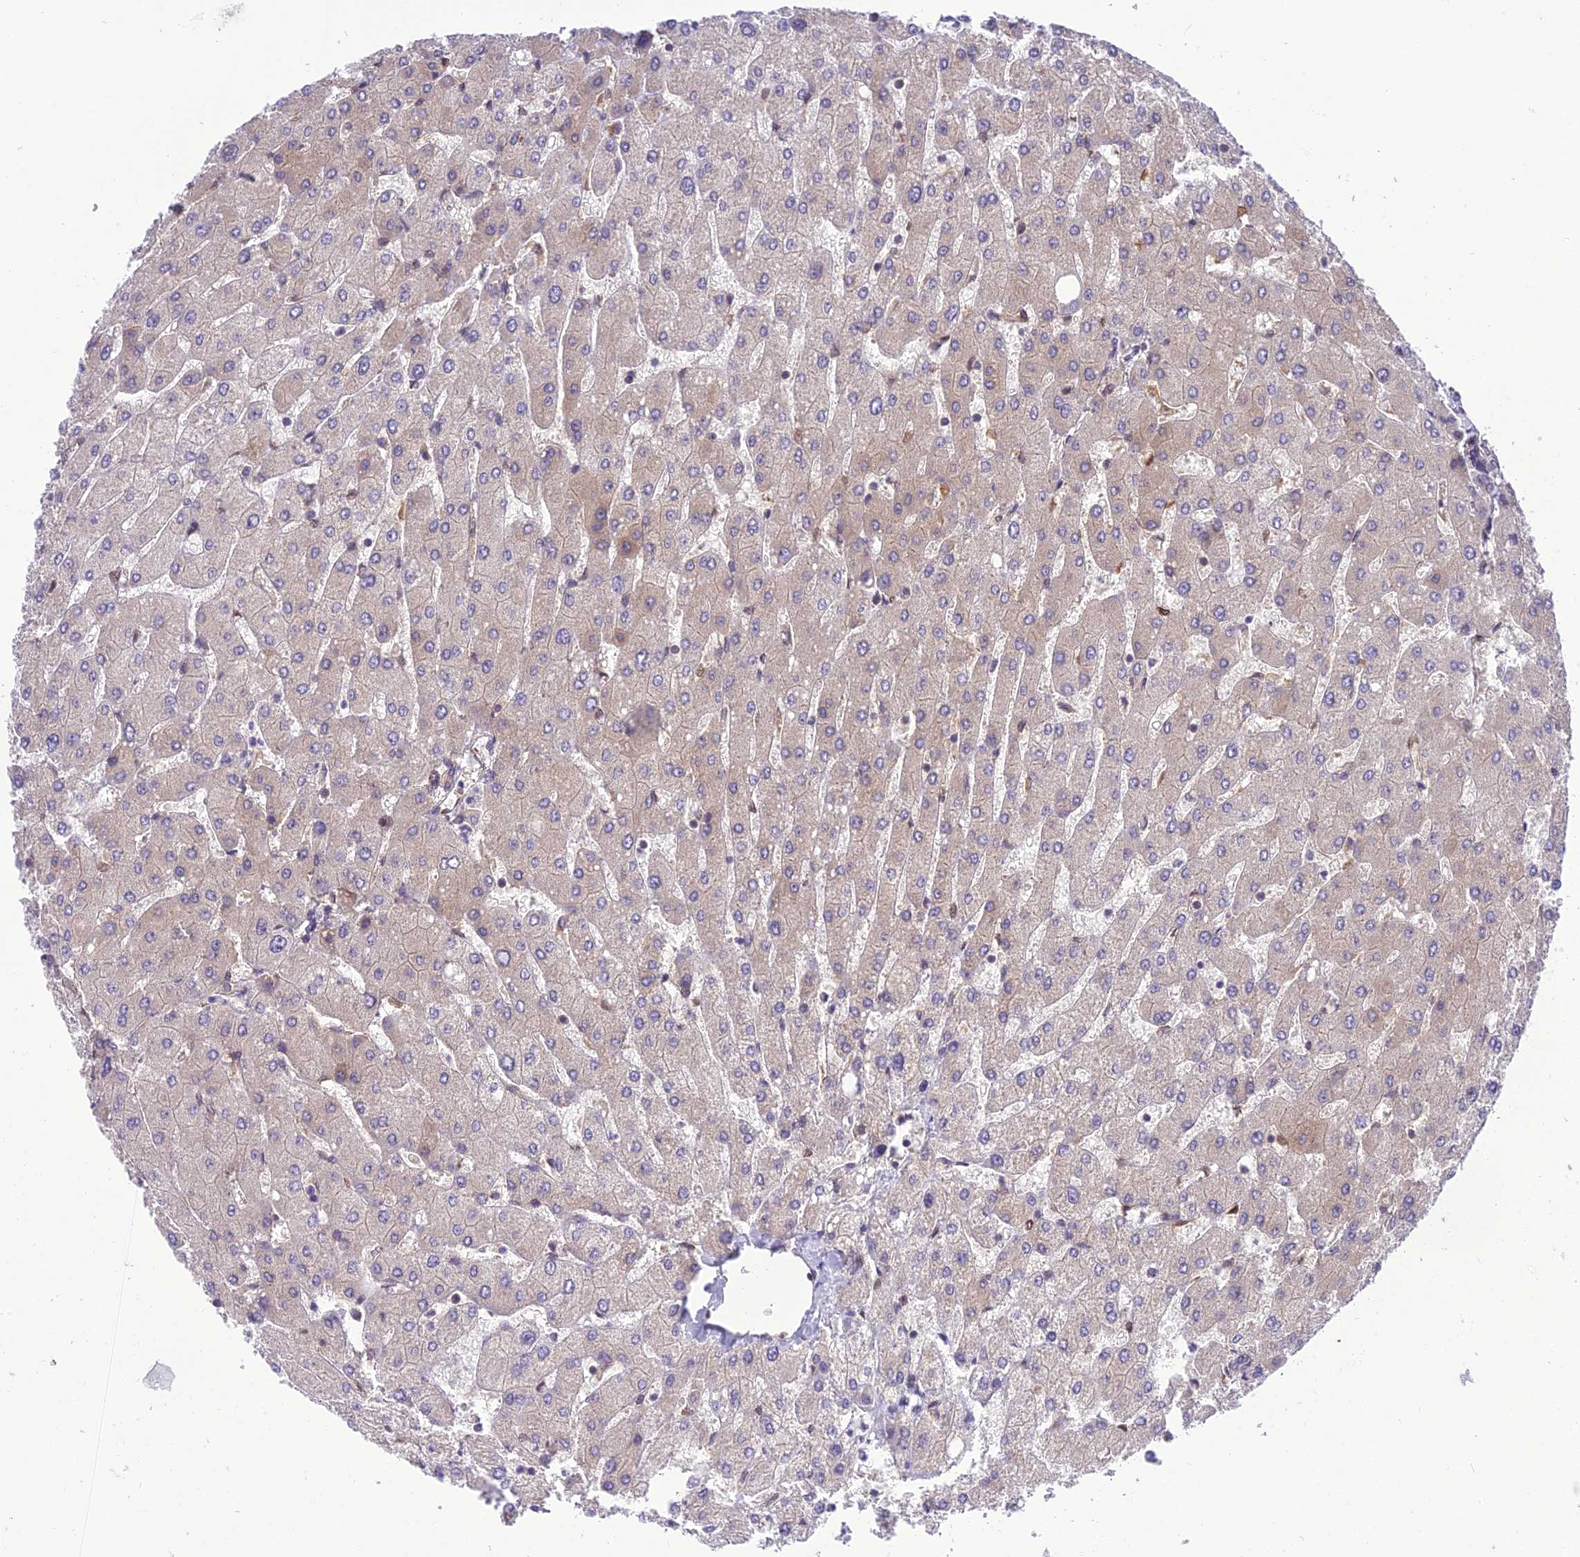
{"staining": {"intensity": "negative", "quantity": "none", "location": "none"}, "tissue": "liver", "cell_type": "Cholangiocytes", "image_type": "normal", "snomed": [{"axis": "morphology", "description": "Normal tissue, NOS"}, {"axis": "topography", "description": "Liver"}], "caption": "Liver stained for a protein using IHC demonstrates no staining cholangiocytes.", "gene": "DHCR7", "patient": {"sex": "male", "age": 55}}